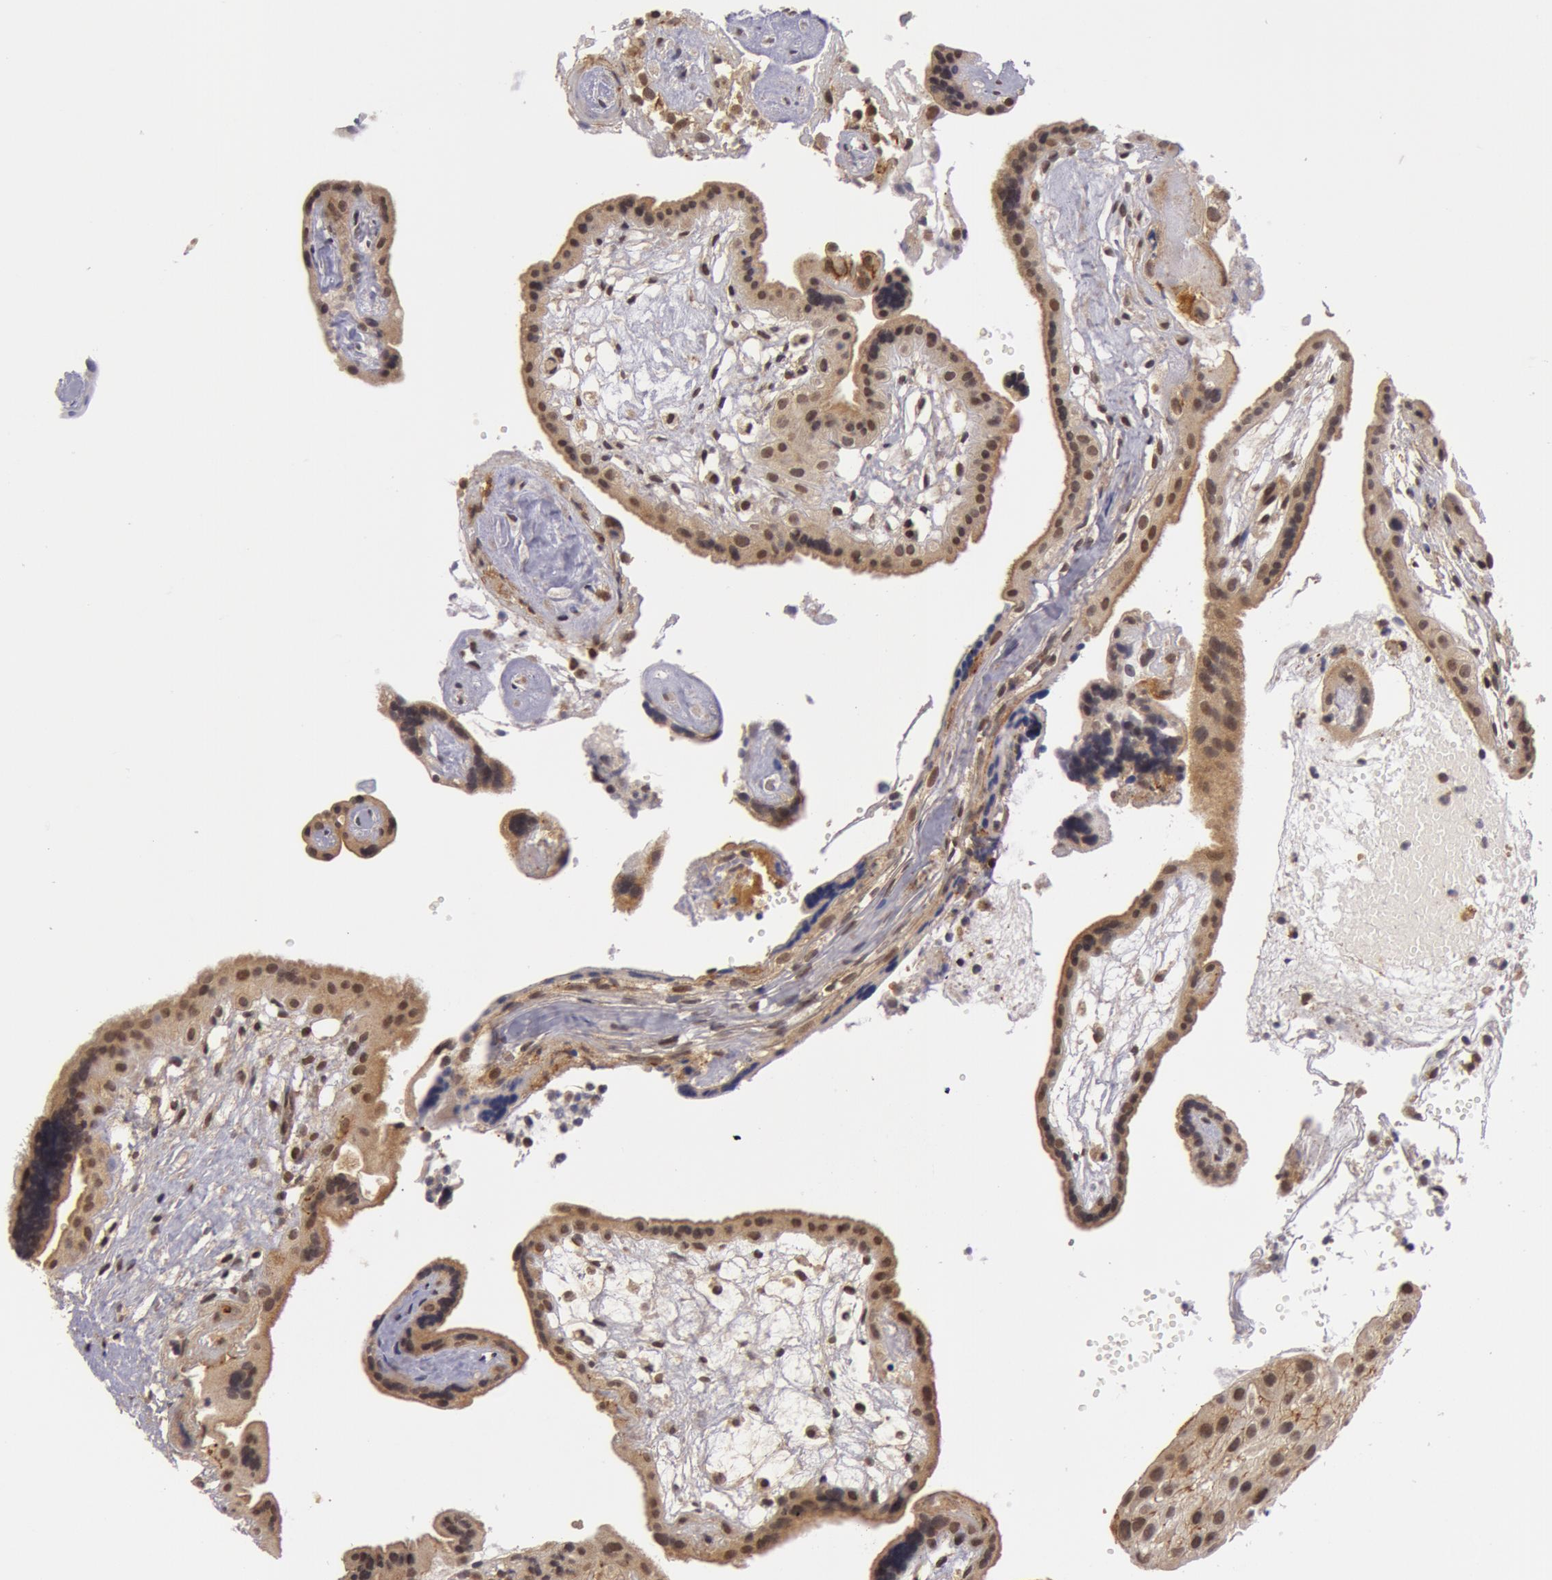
{"staining": {"intensity": "weak", "quantity": "25%-75%", "location": "nuclear"}, "tissue": "placenta", "cell_type": "Decidual cells", "image_type": "normal", "snomed": [{"axis": "morphology", "description": "Normal tissue, NOS"}, {"axis": "topography", "description": "Placenta"}], "caption": "Human placenta stained for a protein (brown) reveals weak nuclear positive expression in about 25%-75% of decidual cells.", "gene": "ZNF350", "patient": {"sex": "female", "age": 32}}